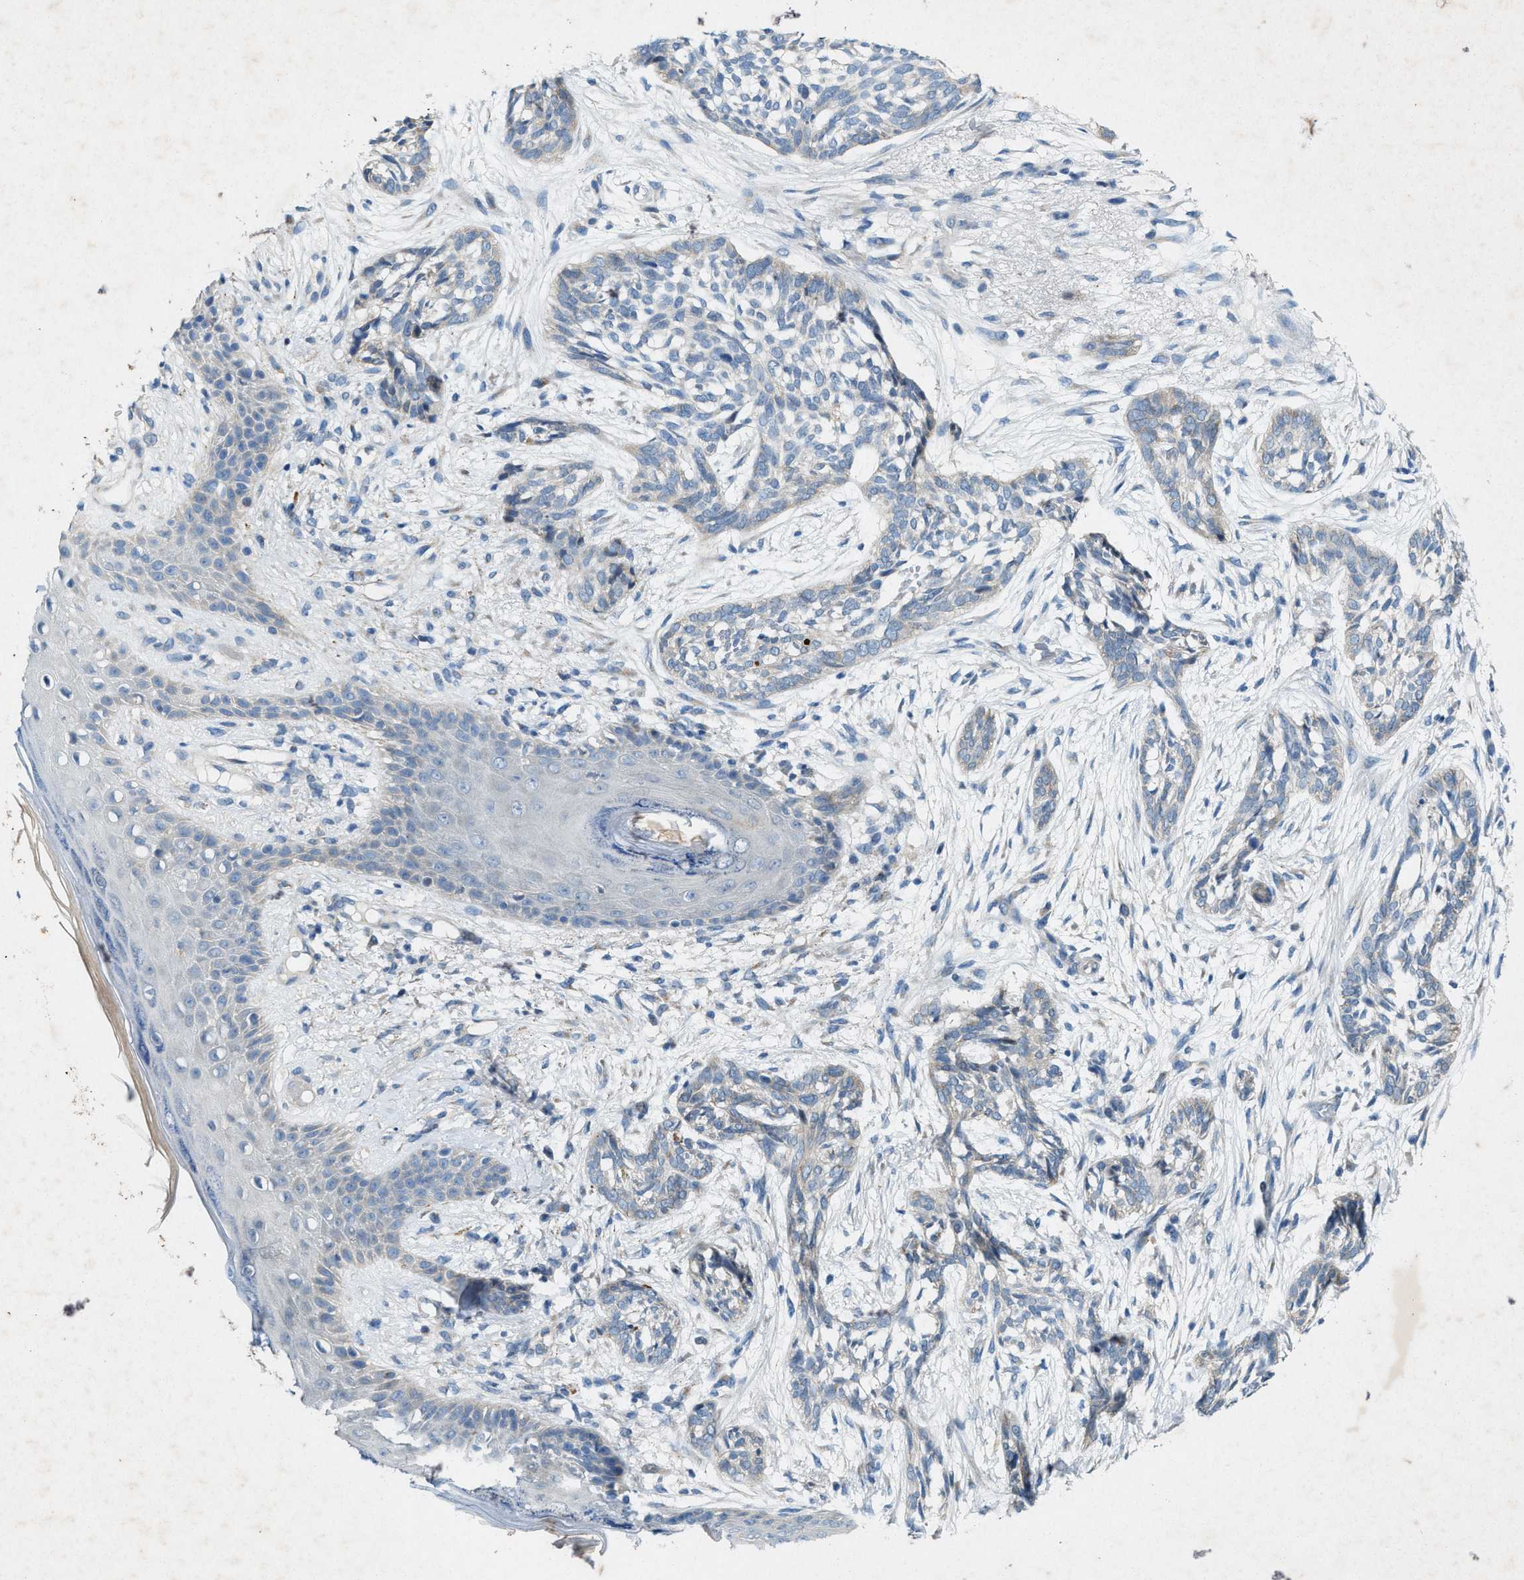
{"staining": {"intensity": "weak", "quantity": "<25%", "location": "cytoplasmic/membranous"}, "tissue": "skin cancer", "cell_type": "Tumor cells", "image_type": "cancer", "snomed": [{"axis": "morphology", "description": "Basal cell carcinoma"}, {"axis": "topography", "description": "Skin"}], "caption": "Tumor cells show no significant staining in skin cancer (basal cell carcinoma).", "gene": "URGCP", "patient": {"sex": "female", "age": 88}}